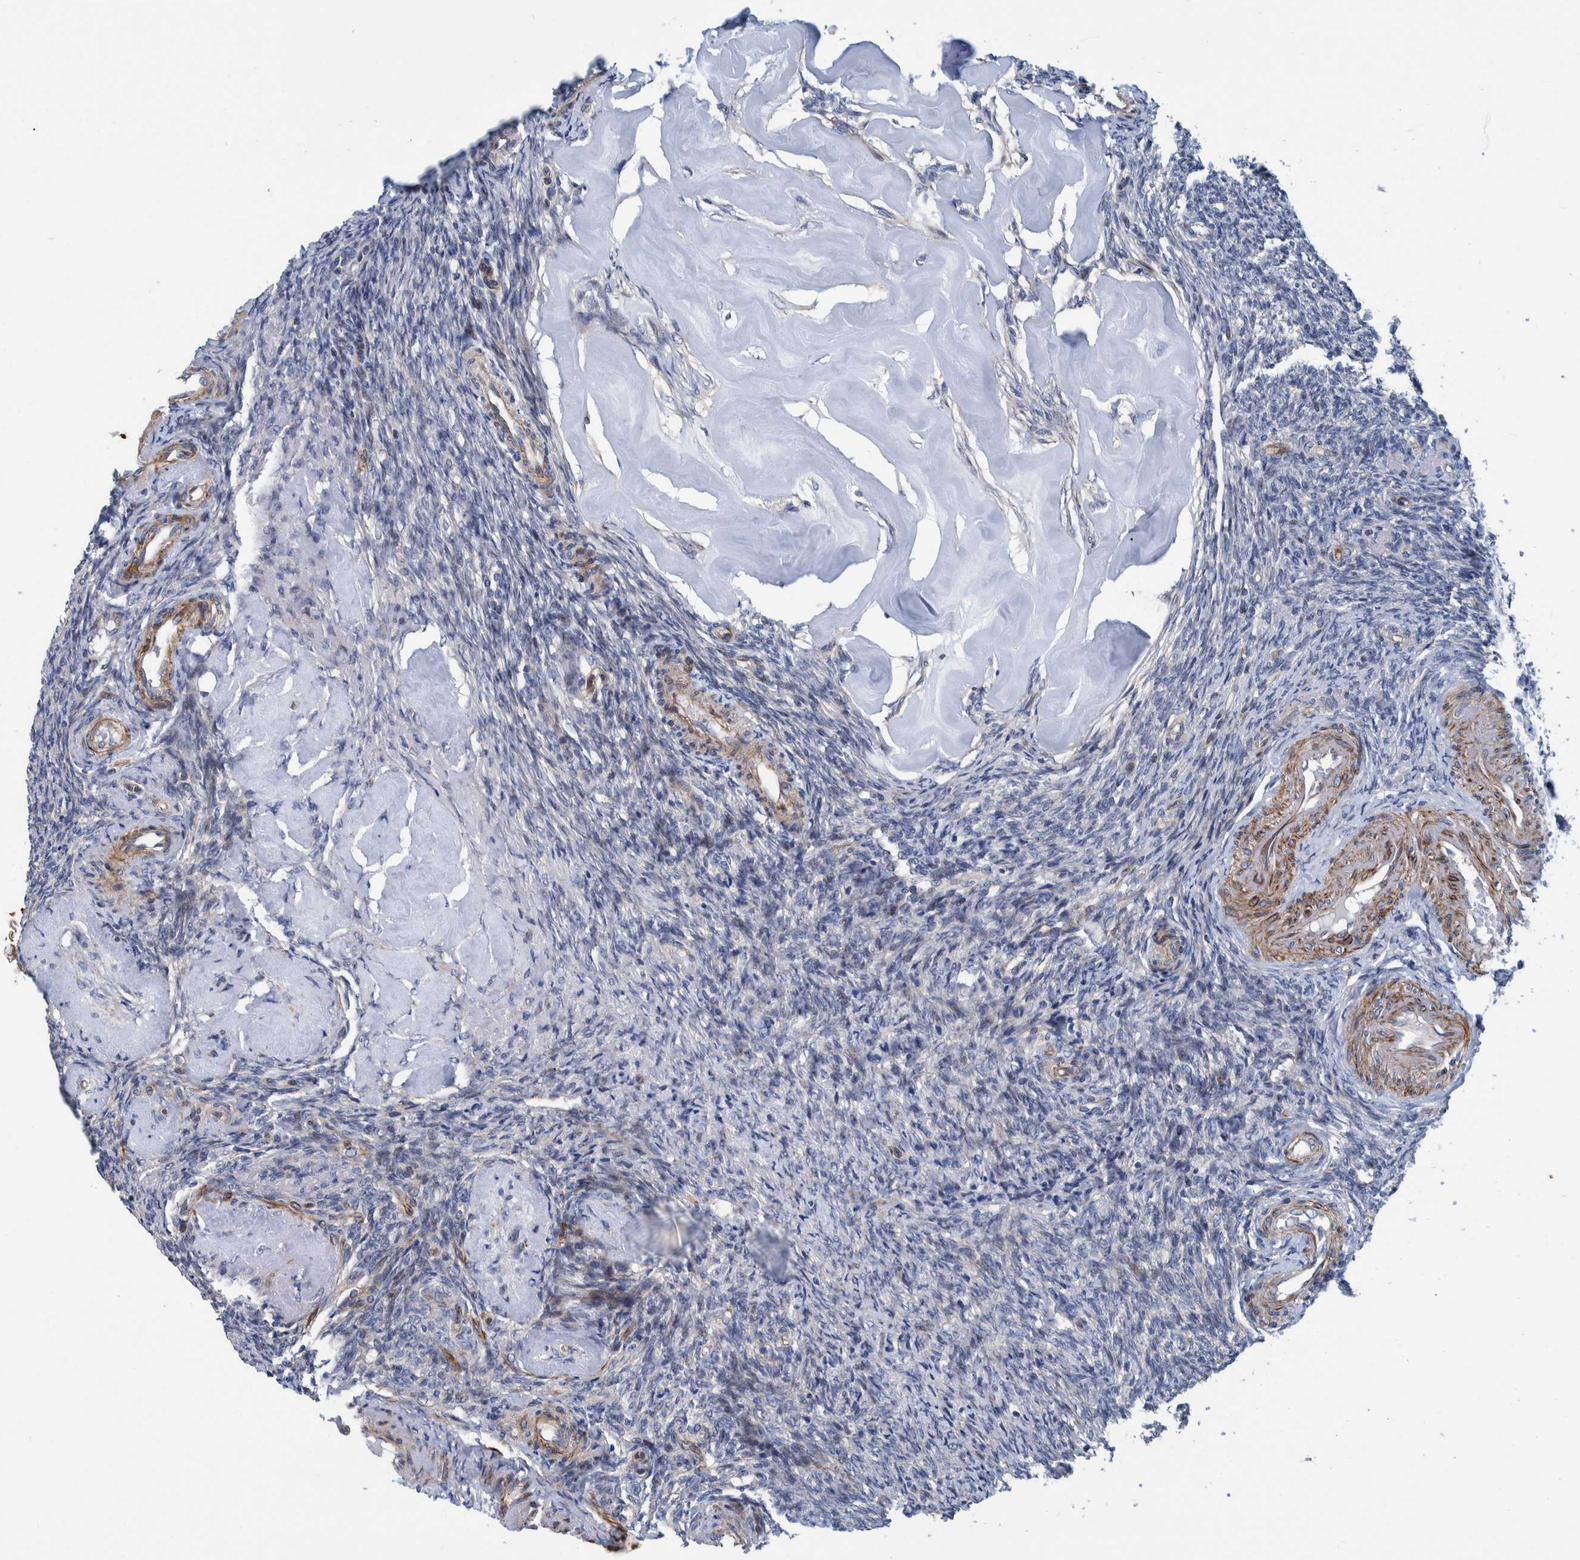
{"staining": {"intensity": "negative", "quantity": "none", "location": "none"}, "tissue": "ovary", "cell_type": "Ovarian stroma cells", "image_type": "normal", "snomed": [{"axis": "morphology", "description": "Normal tissue, NOS"}, {"axis": "topography", "description": "Ovary"}], "caption": "High power microscopy histopathology image of an IHC image of normal ovary, revealing no significant staining in ovarian stroma cells.", "gene": "MKS1", "patient": {"sex": "female", "age": 41}}